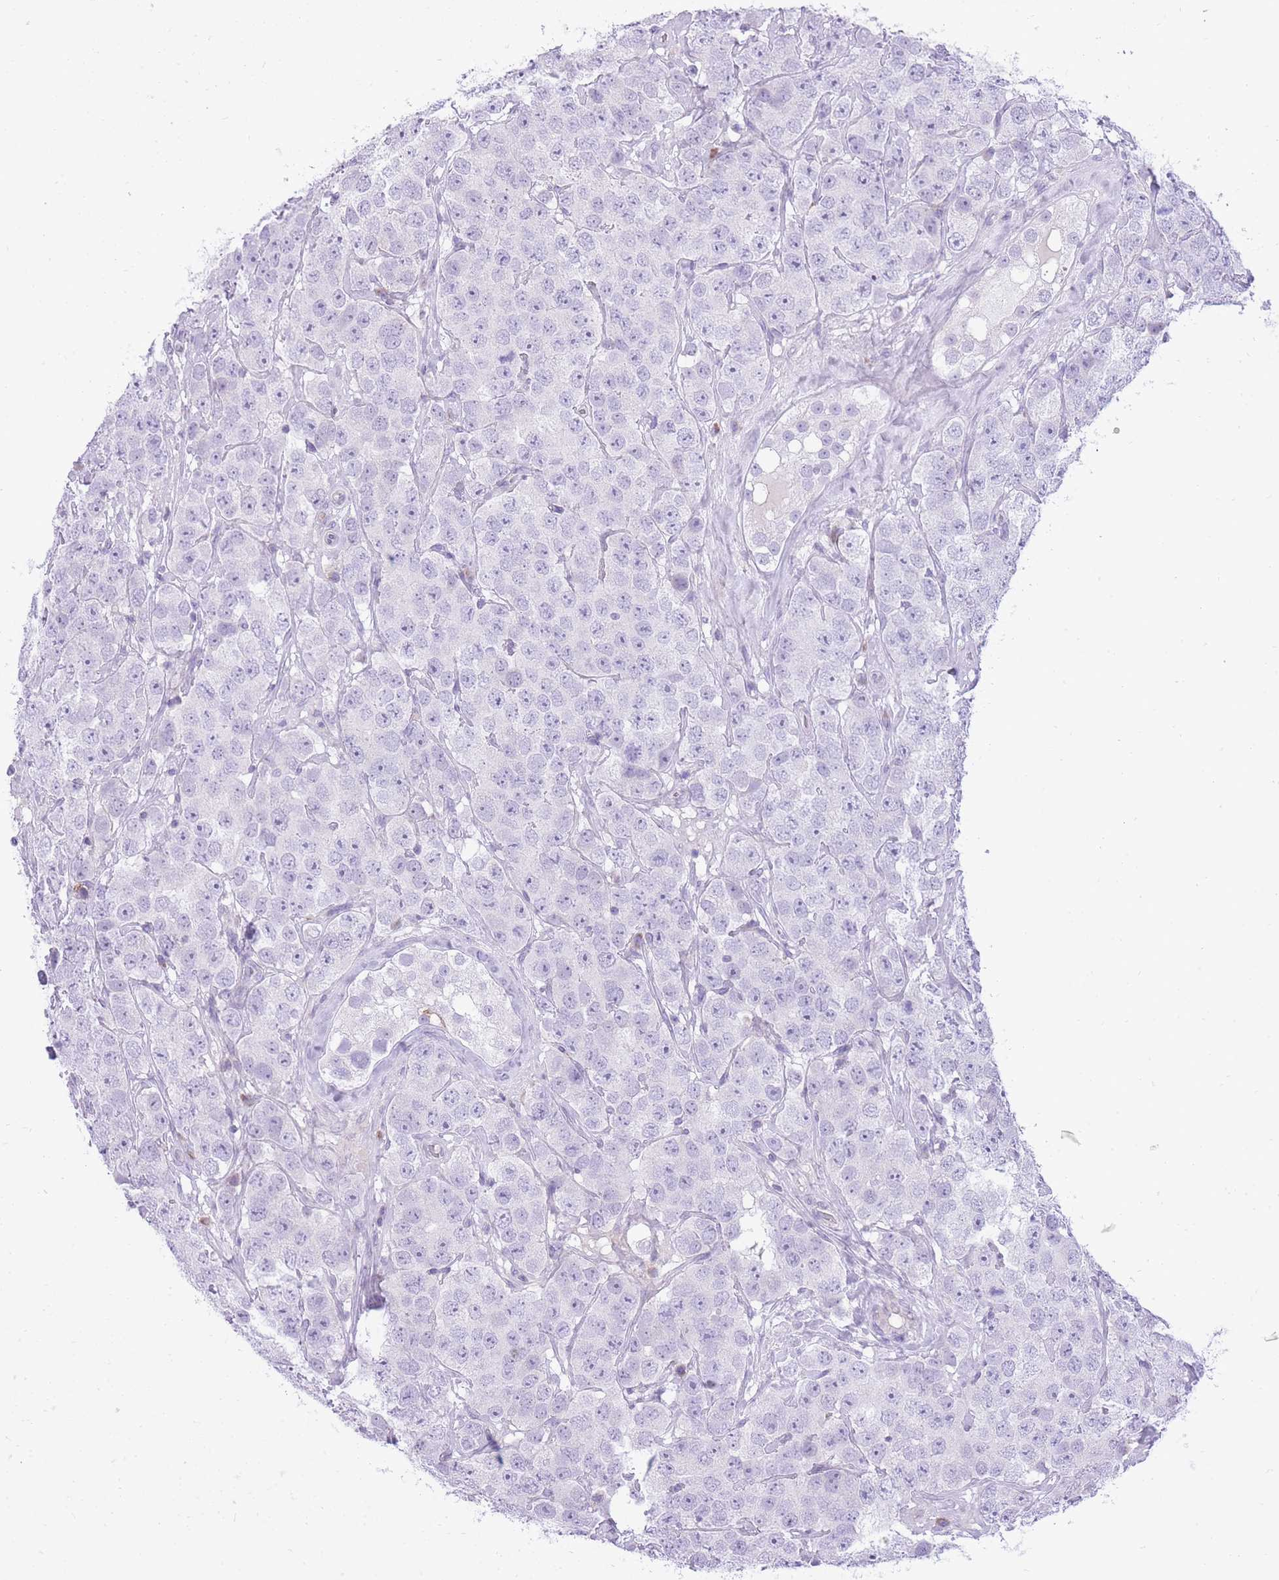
{"staining": {"intensity": "negative", "quantity": "none", "location": "none"}, "tissue": "testis cancer", "cell_type": "Tumor cells", "image_type": "cancer", "snomed": [{"axis": "morphology", "description": "Seminoma, NOS"}, {"axis": "topography", "description": "Testis"}], "caption": "There is no significant positivity in tumor cells of testis seminoma. (DAB IHC with hematoxylin counter stain).", "gene": "DENND2D", "patient": {"sex": "male", "age": 28}}